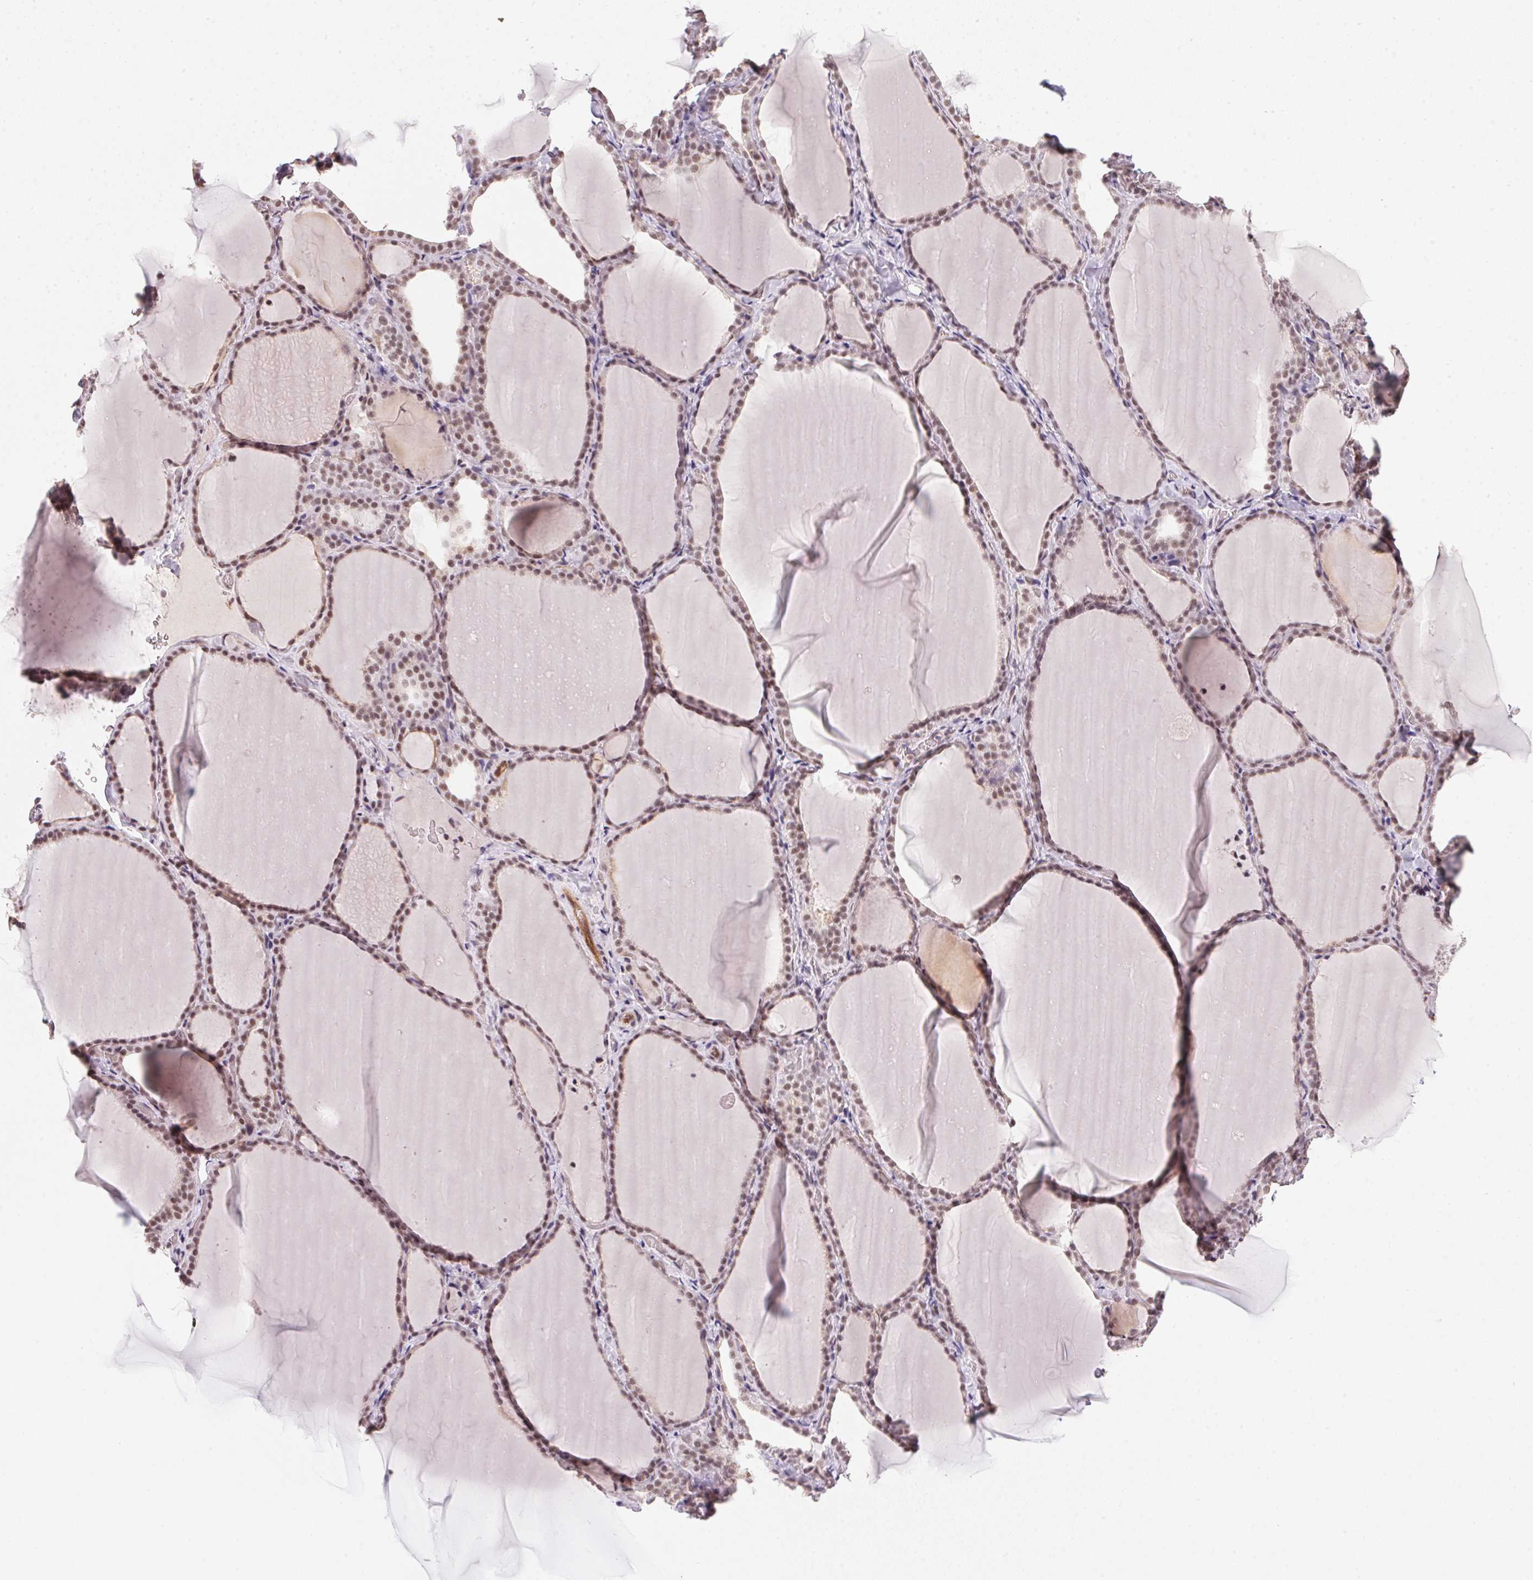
{"staining": {"intensity": "moderate", "quantity": ">75%", "location": "nuclear"}, "tissue": "thyroid gland", "cell_type": "Glandular cells", "image_type": "normal", "snomed": [{"axis": "morphology", "description": "Normal tissue, NOS"}, {"axis": "topography", "description": "Thyroid gland"}], "caption": "Immunohistochemical staining of normal human thyroid gland shows >75% levels of moderate nuclear protein expression in about >75% of glandular cells.", "gene": "SRSF7", "patient": {"sex": "female", "age": 22}}